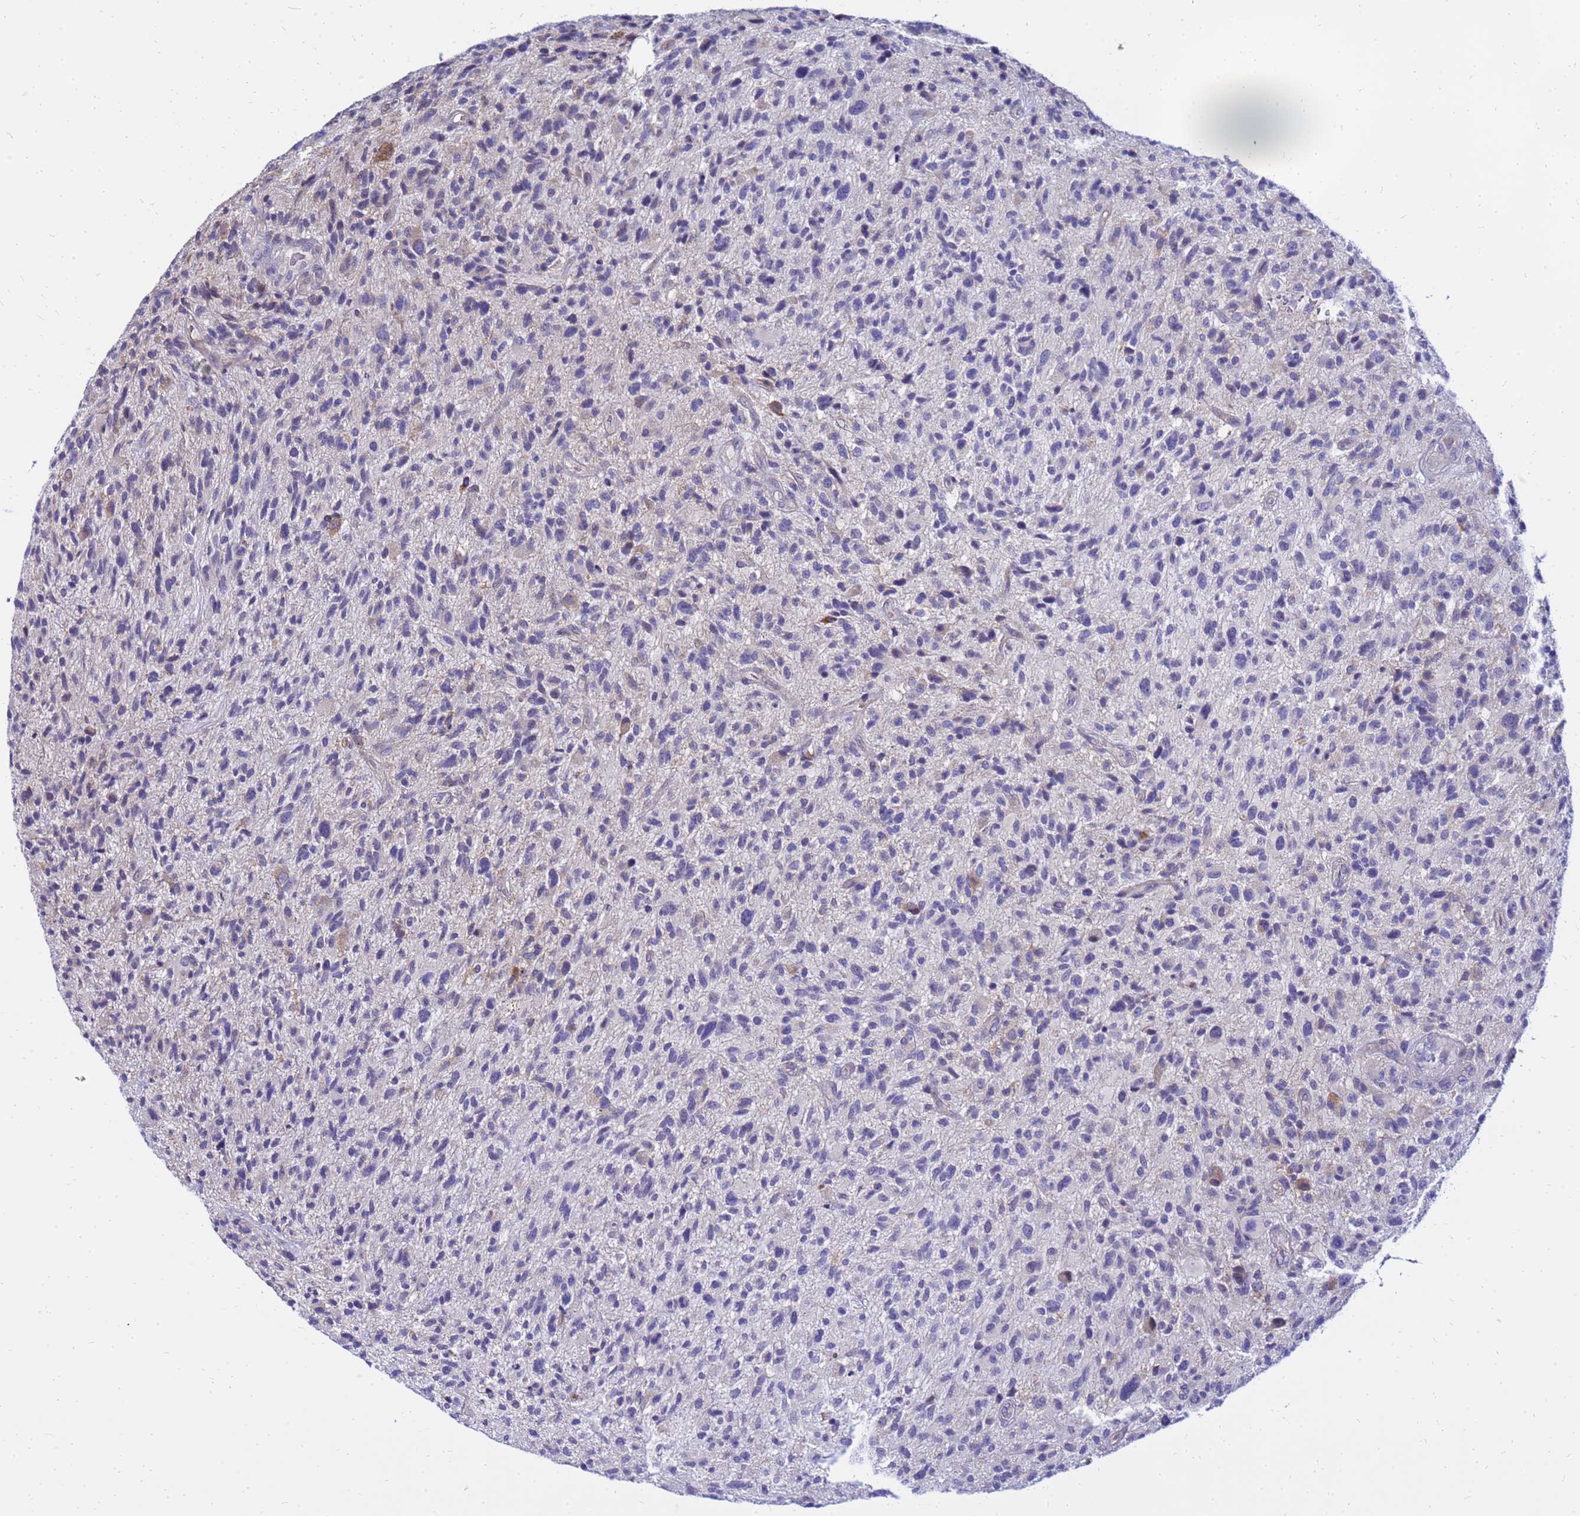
{"staining": {"intensity": "negative", "quantity": "none", "location": "none"}, "tissue": "glioma", "cell_type": "Tumor cells", "image_type": "cancer", "snomed": [{"axis": "morphology", "description": "Glioma, malignant, High grade"}, {"axis": "topography", "description": "Brain"}], "caption": "Histopathology image shows no significant protein expression in tumor cells of high-grade glioma (malignant).", "gene": "HERC5", "patient": {"sex": "male", "age": 47}}